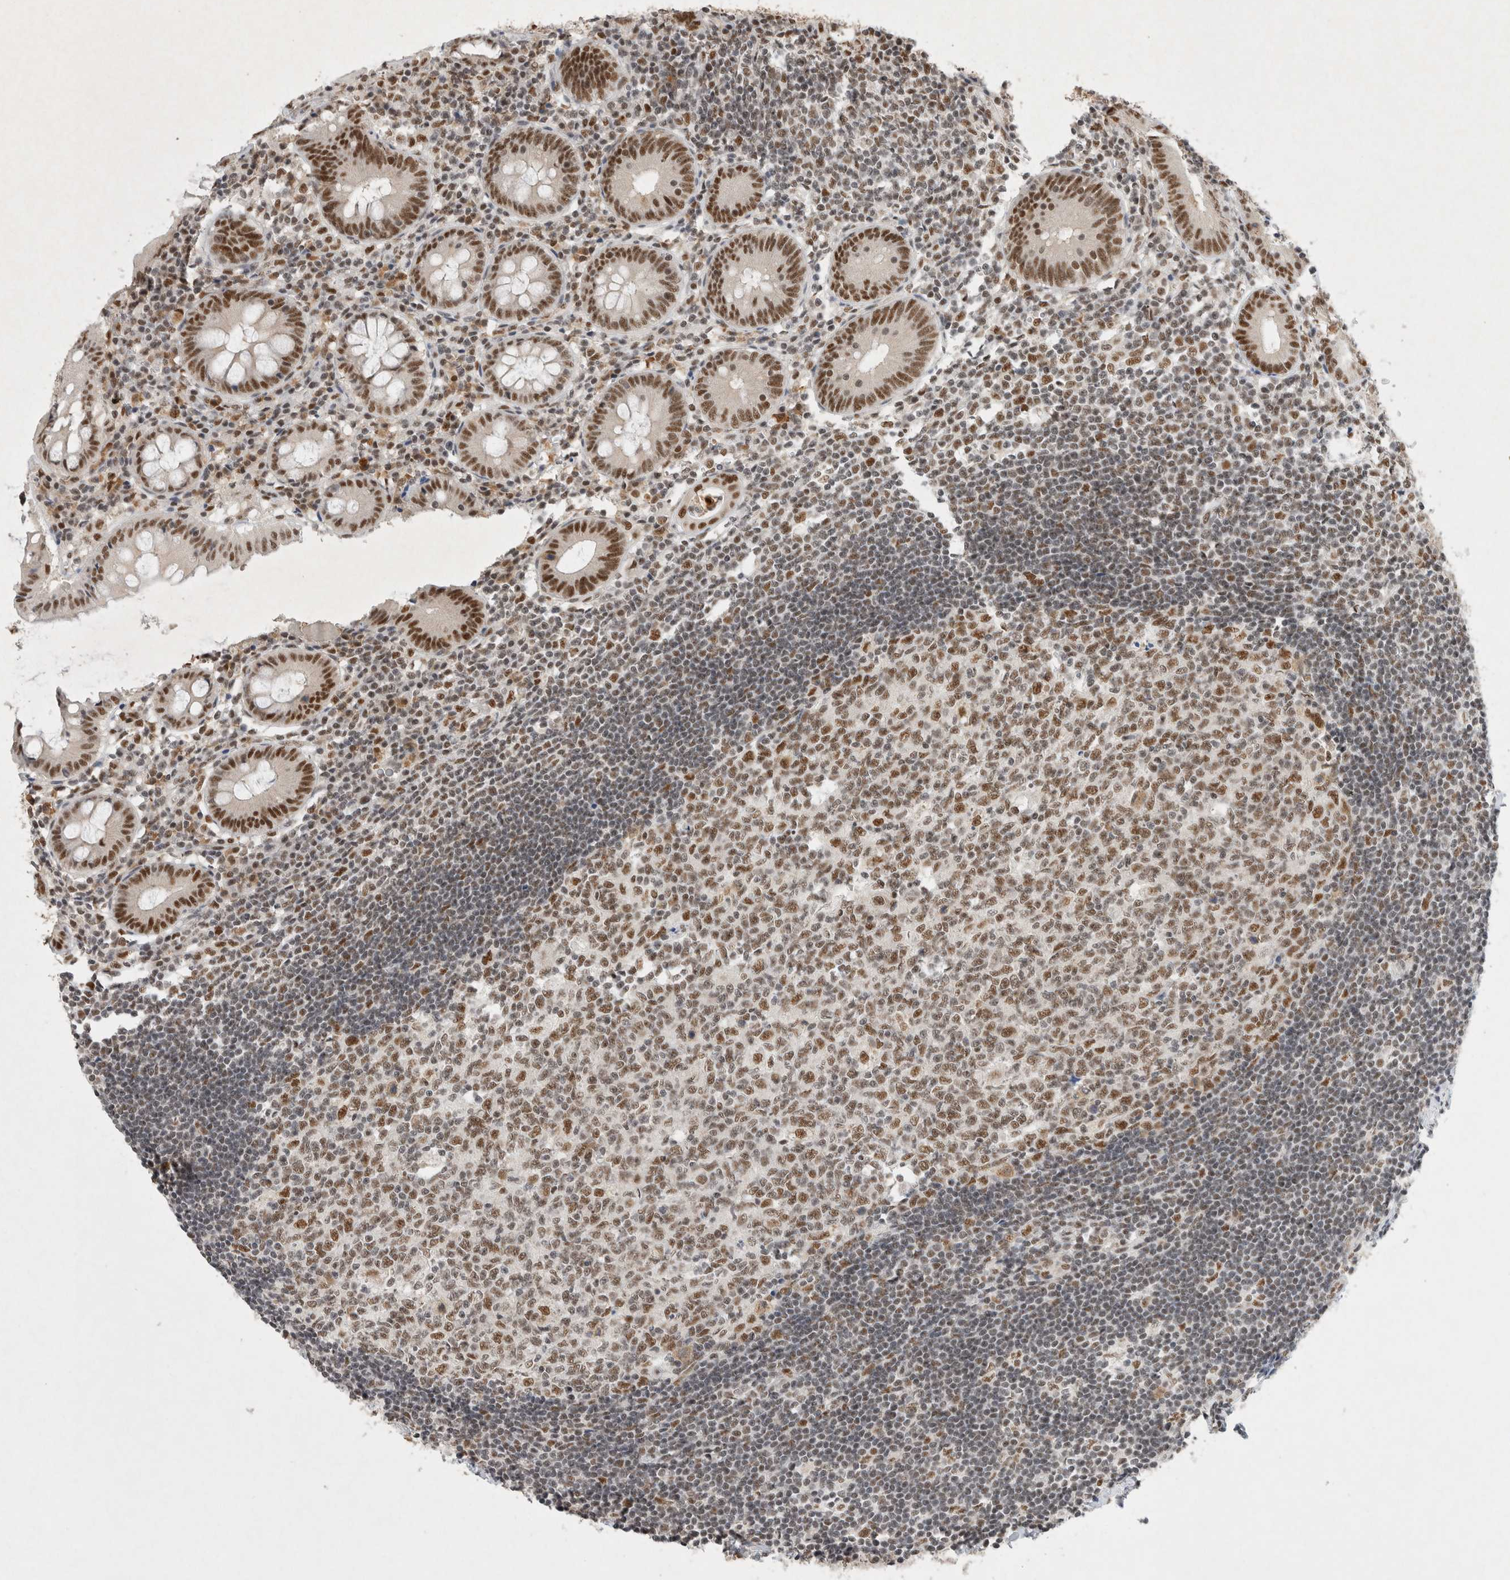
{"staining": {"intensity": "strong", "quantity": ">75%", "location": "nuclear"}, "tissue": "appendix", "cell_type": "Glandular cells", "image_type": "normal", "snomed": [{"axis": "morphology", "description": "Normal tissue, NOS"}, {"axis": "topography", "description": "Appendix"}], "caption": "The photomicrograph exhibits immunohistochemical staining of normal appendix. There is strong nuclear staining is present in about >75% of glandular cells.", "gene": "DDX42", "patient": {"sex": "female", "age": 54}}